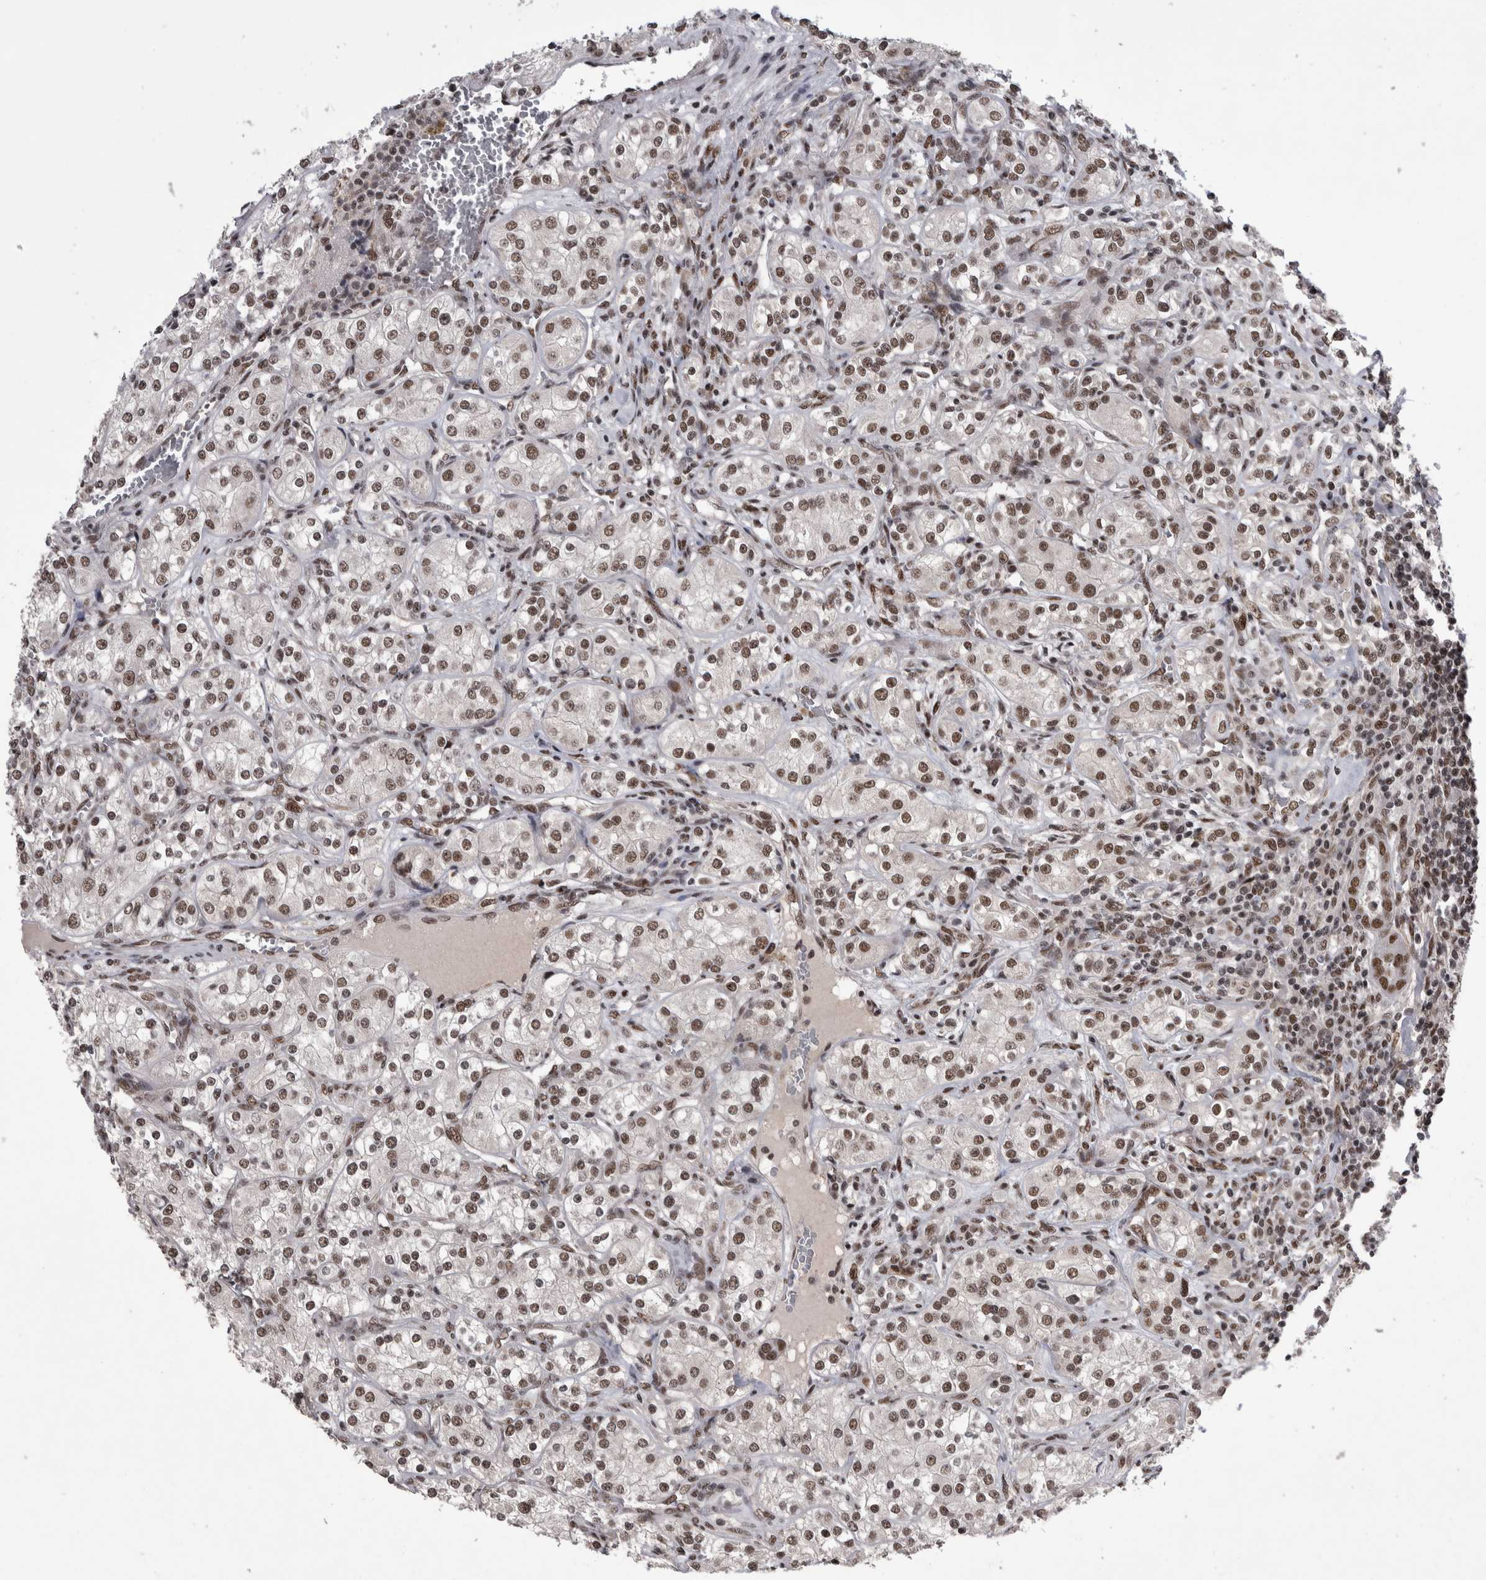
{"staining": {"intensity": "moderate", "quantity": ">75%", "location": "nuclear"}, "tissue": "renal cancer", "cell_type": "Tumor cells", "image_type": "cancer", "snomed": [{"axis": "morphology", "description": "Adenocarcinoma, NOS"}, {"axis": "topography", "description": "Kidney"}], "caption": "Renal adenocarcinoma was stained to show a protein in brown. There is medium levels of moderate nuclear staining in about >75% of tumor cells.", "gene": "DMTF1", "patient": {"sex": "male", "age": 77}}